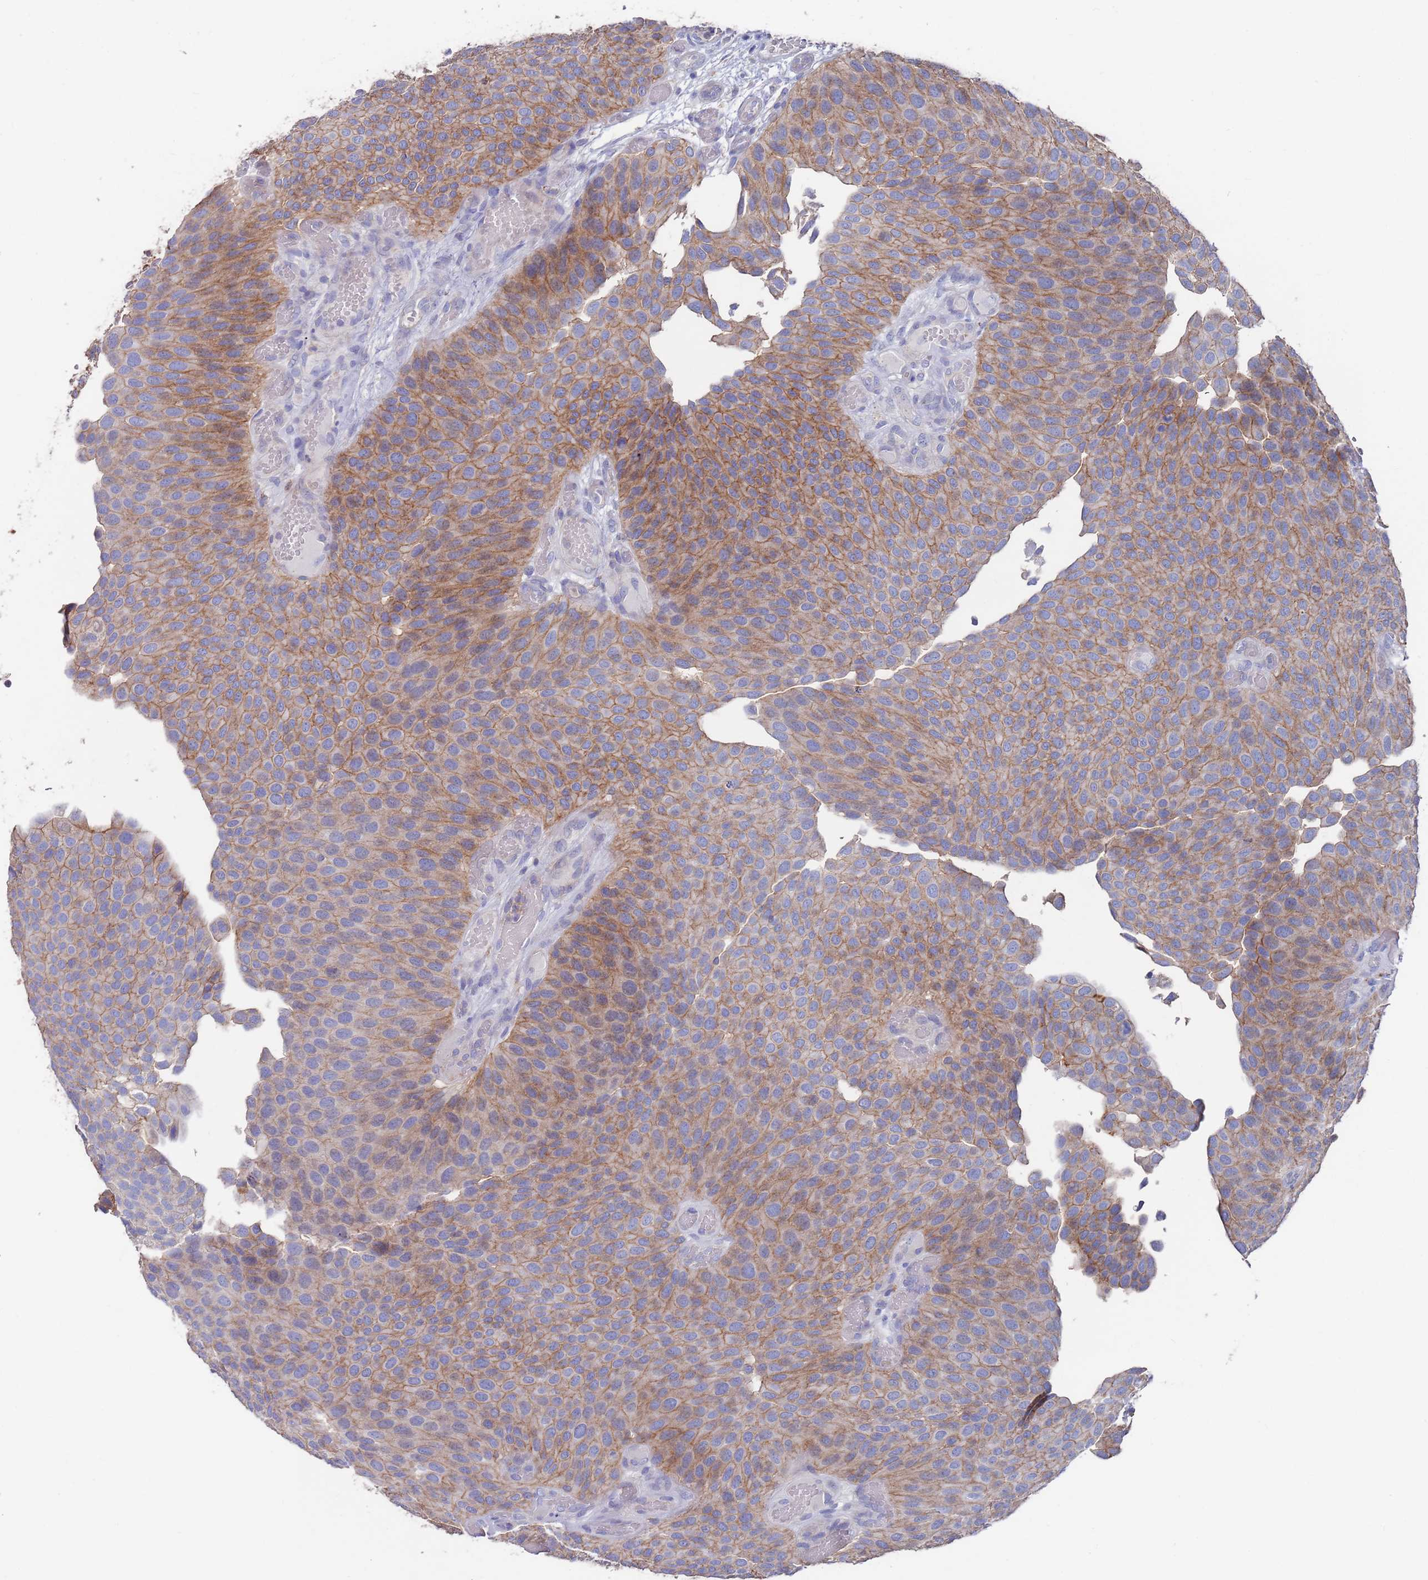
{"staining": {"intensity": "moderate", "quantity": ">75%", "location": "cytoplasmic/membranous"}, "tissue": "urothelial cancer", "cell_type": "Tumor cells", "image_type": "cancer", "snomed": [{"axis": "morphology", "description": "Urothelial carcinoma, Low grade"}, {"axis": "topography", "description": "Urinary bladder"}], "caption": "This image displays immunohistochemistry staining of human urothelial carcinoma (low-grade), with medium moderate cytoplasmic/membranous expression in approximately >75% of tumor cells.", "gene": "KRTCAP3", "patient": {"sex": "male", "age": 89}}